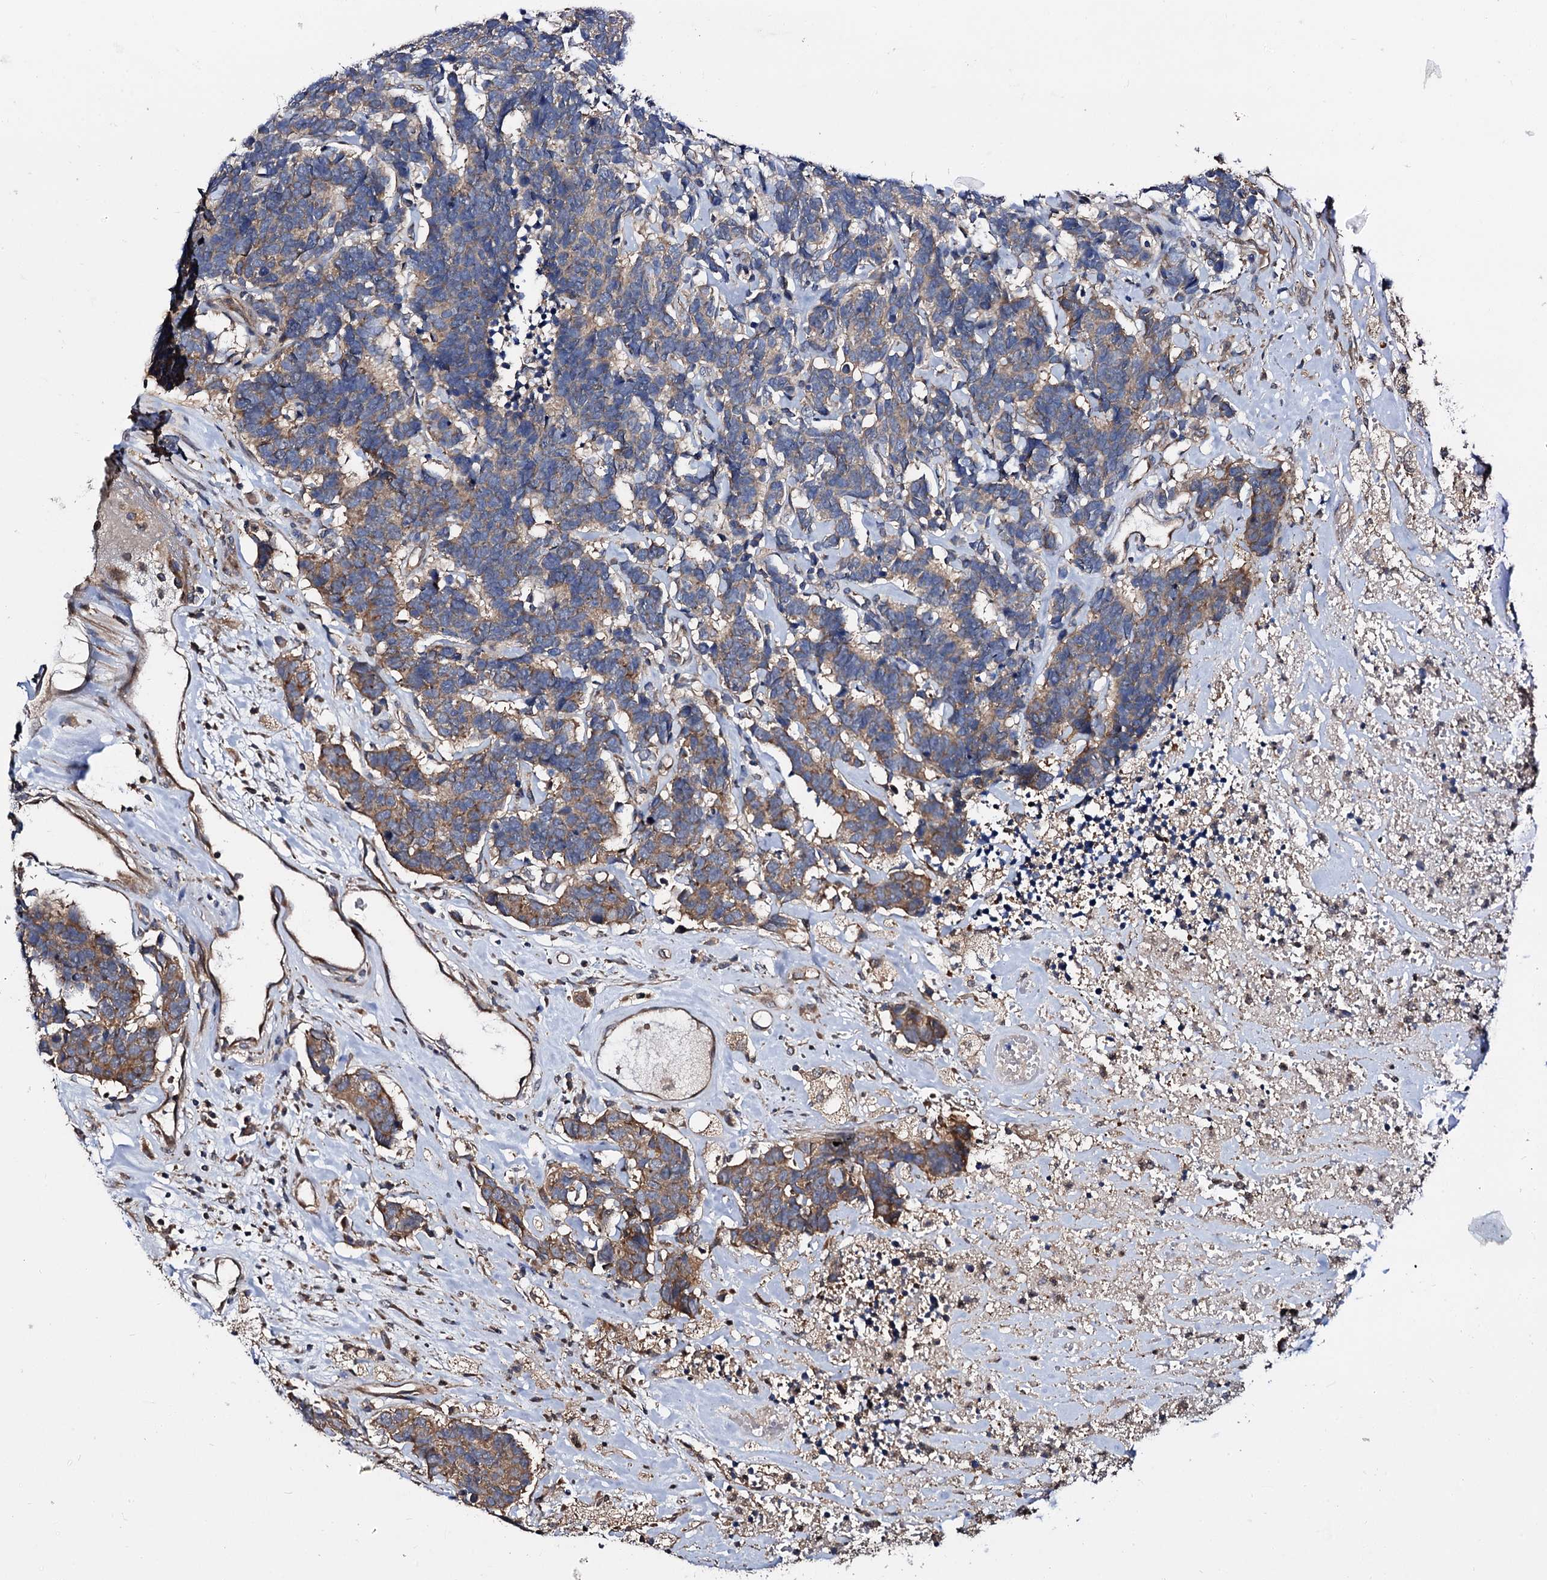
{"staining": {"intensity": "moderate", "quantity": "<25%", "location": "cytoplasmic/membranous"}, "tissue": "carcinoid", "cell_type": "Tumor cells", "image_type": "cancer", "snomed": [{"axis": "morphology", "description": "Carcinoma, NOS"}, {"axis": "morphology", "description": "Carcinoid, malignant, NOS"}, {"axis": "topography", "description": "Urinary bladder"}], "caption": "Tumor cells reveal moderate cytoplasmic/membranous positivity in approximately <25% of cells in malignant carcinoid. The staining was performed using DAB to visualize the protein expression in brown, while the nuclei were stained in blue with hematoxylin (Magnification: 20x).", "gene": "CEP192", "patient": {"sex": "male", "age": 57}}